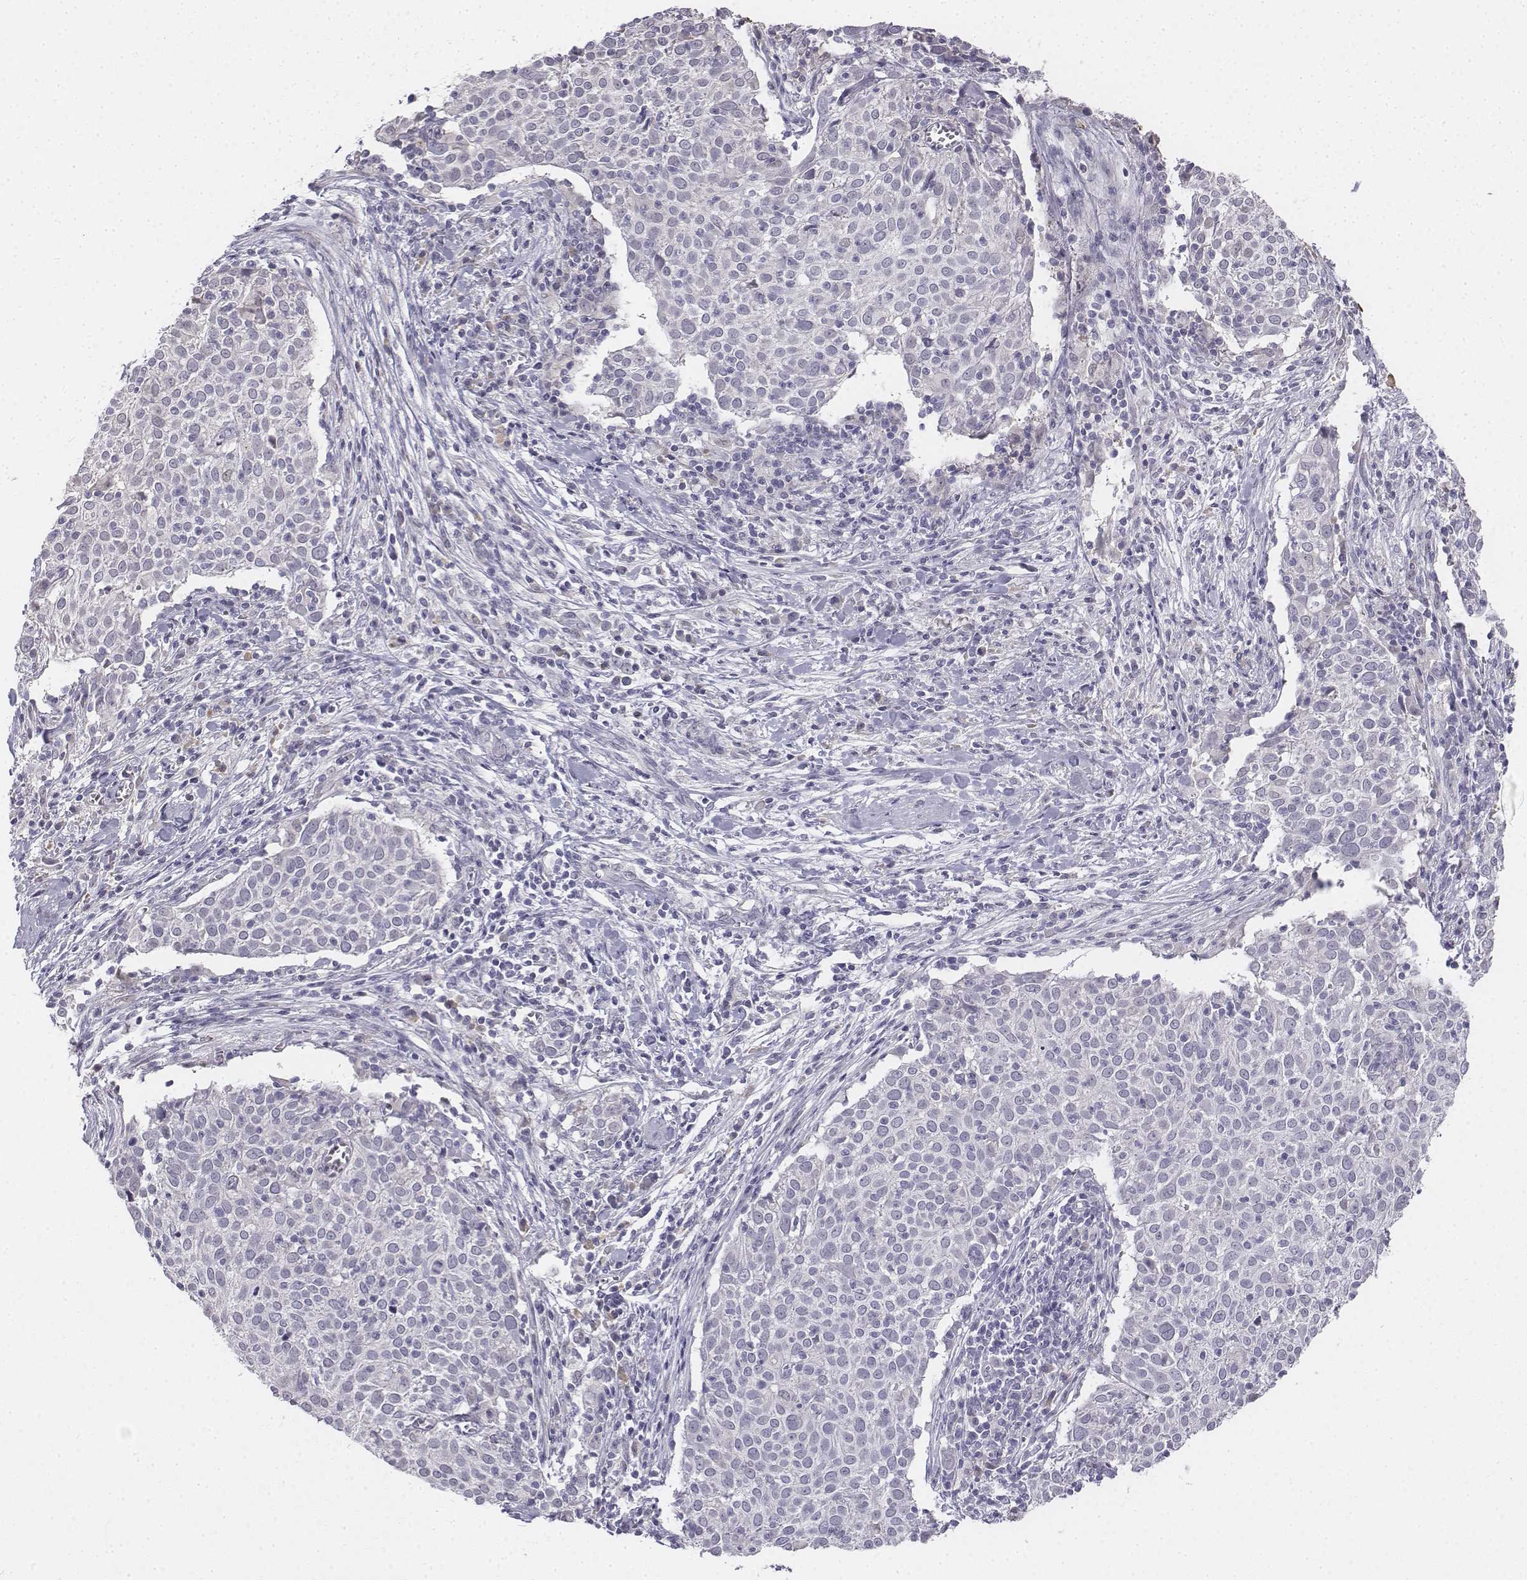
{"staining": {"intensity": "negative", "quantity": "none", "location": "none"}, "tissue": "cervical cancer", "cell_type": "Tumor cells", "image_type": "cancer", "snomed": [{"axis": "morphology", "description": "Squamous cell carcinoma, NOS"}, {"axis": "topography", "description": "Cervix"}], "caption": "Immunohistochemical staining of human cervical squamous cell carcinoma displays no significant expression in tumor cells. (DAB immunohistochemistry visualized using brightfield microscopy, high magnification).", "gene": "PENK", "patient": {"sex": "female", "age": 39}}